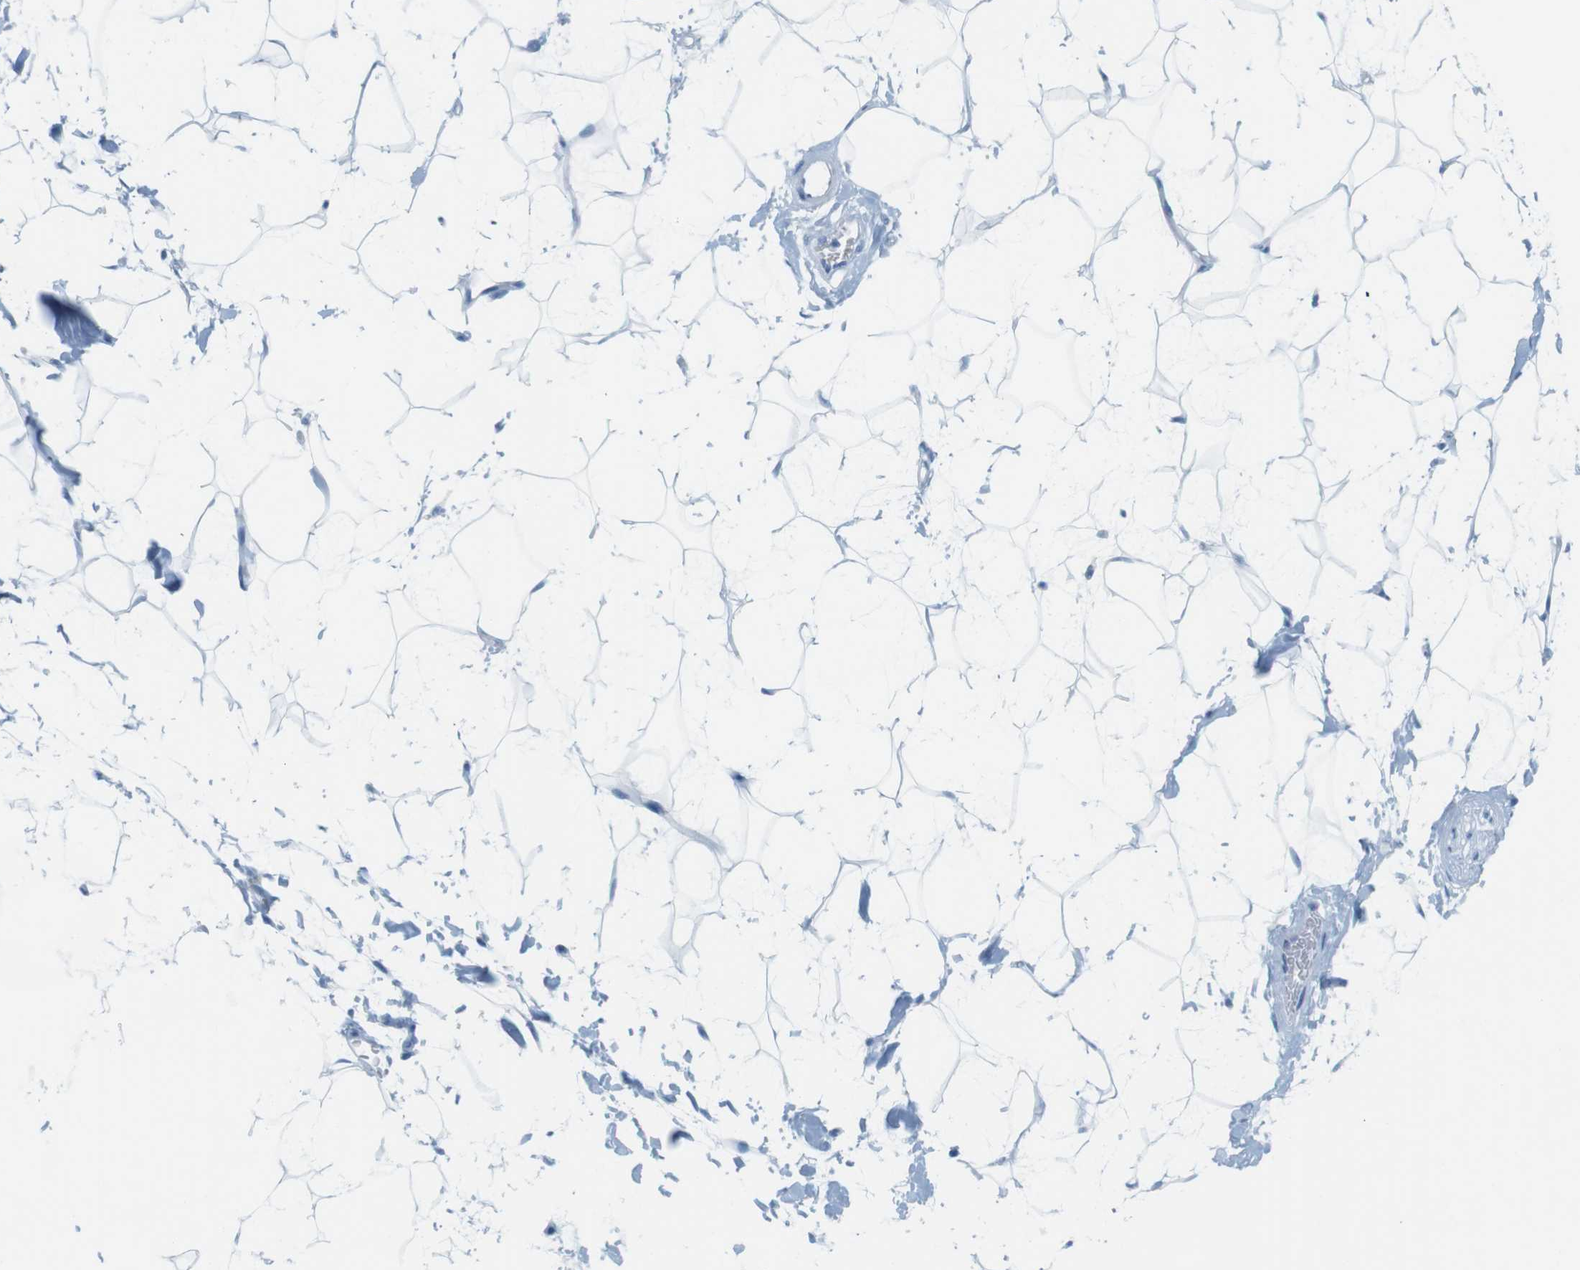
{"staining": {"intensity": "negative", "quantity": "none", "location": "none"}, "tissue": "adipose tissue", "cell_type": "Adipocytes", "image_type": "normal", "snomed": [{"axis": "morphology", "description": "Normal tissue, NOS"}, {"axis": "topography", "description": "Soft tissue"}], "caption": "Immunohistochemistry of normal adipose tissue displays no expression in adipocytes. (DAB (3,3'-diaminobenzidine) IHC, high magnification).", "gene": "TNNT2", "patient": {"sex": "male", "age": 72}}